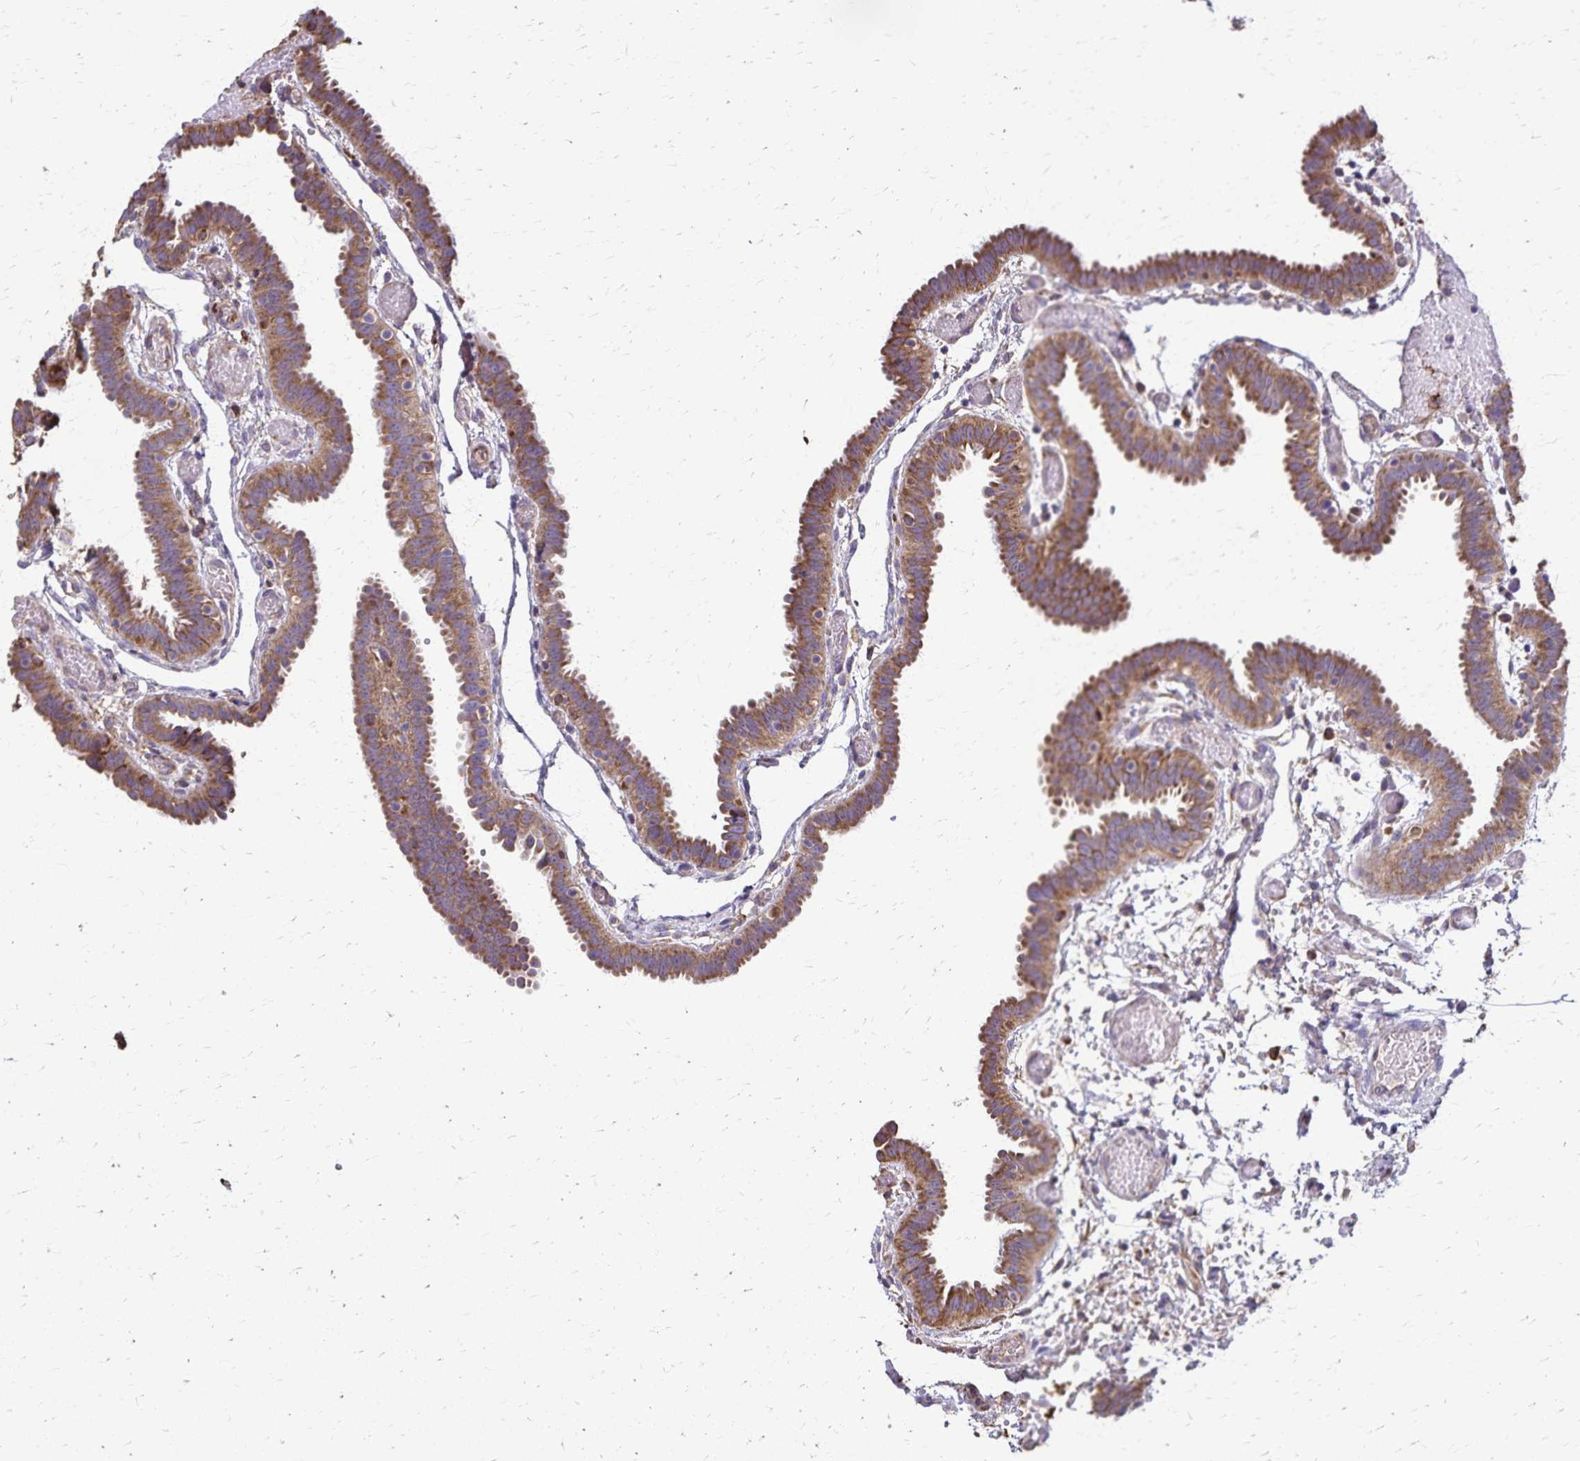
{"staining": {"intensity": "moderate", "quantity": ">75%", "location": "cytoplasmic/membranous"}, "tissue": "fallopian tube", "cell_type": "Glandular cells", "image_type": "normal", "snomed": [{"axis": "morphology", "description": "Normal tissue, NOS"}, {"axis": "topography", "description": "Fallopian tube"}], "caption": "Protein positivity by immunohistochemistry (IHC) demonstrates moderate cytoplasmic/membranous staining in about >75% of glandular cells in benign fallopian tube.", "gene": "RNF10", "patient": {"sex": "female", "age": 37}}